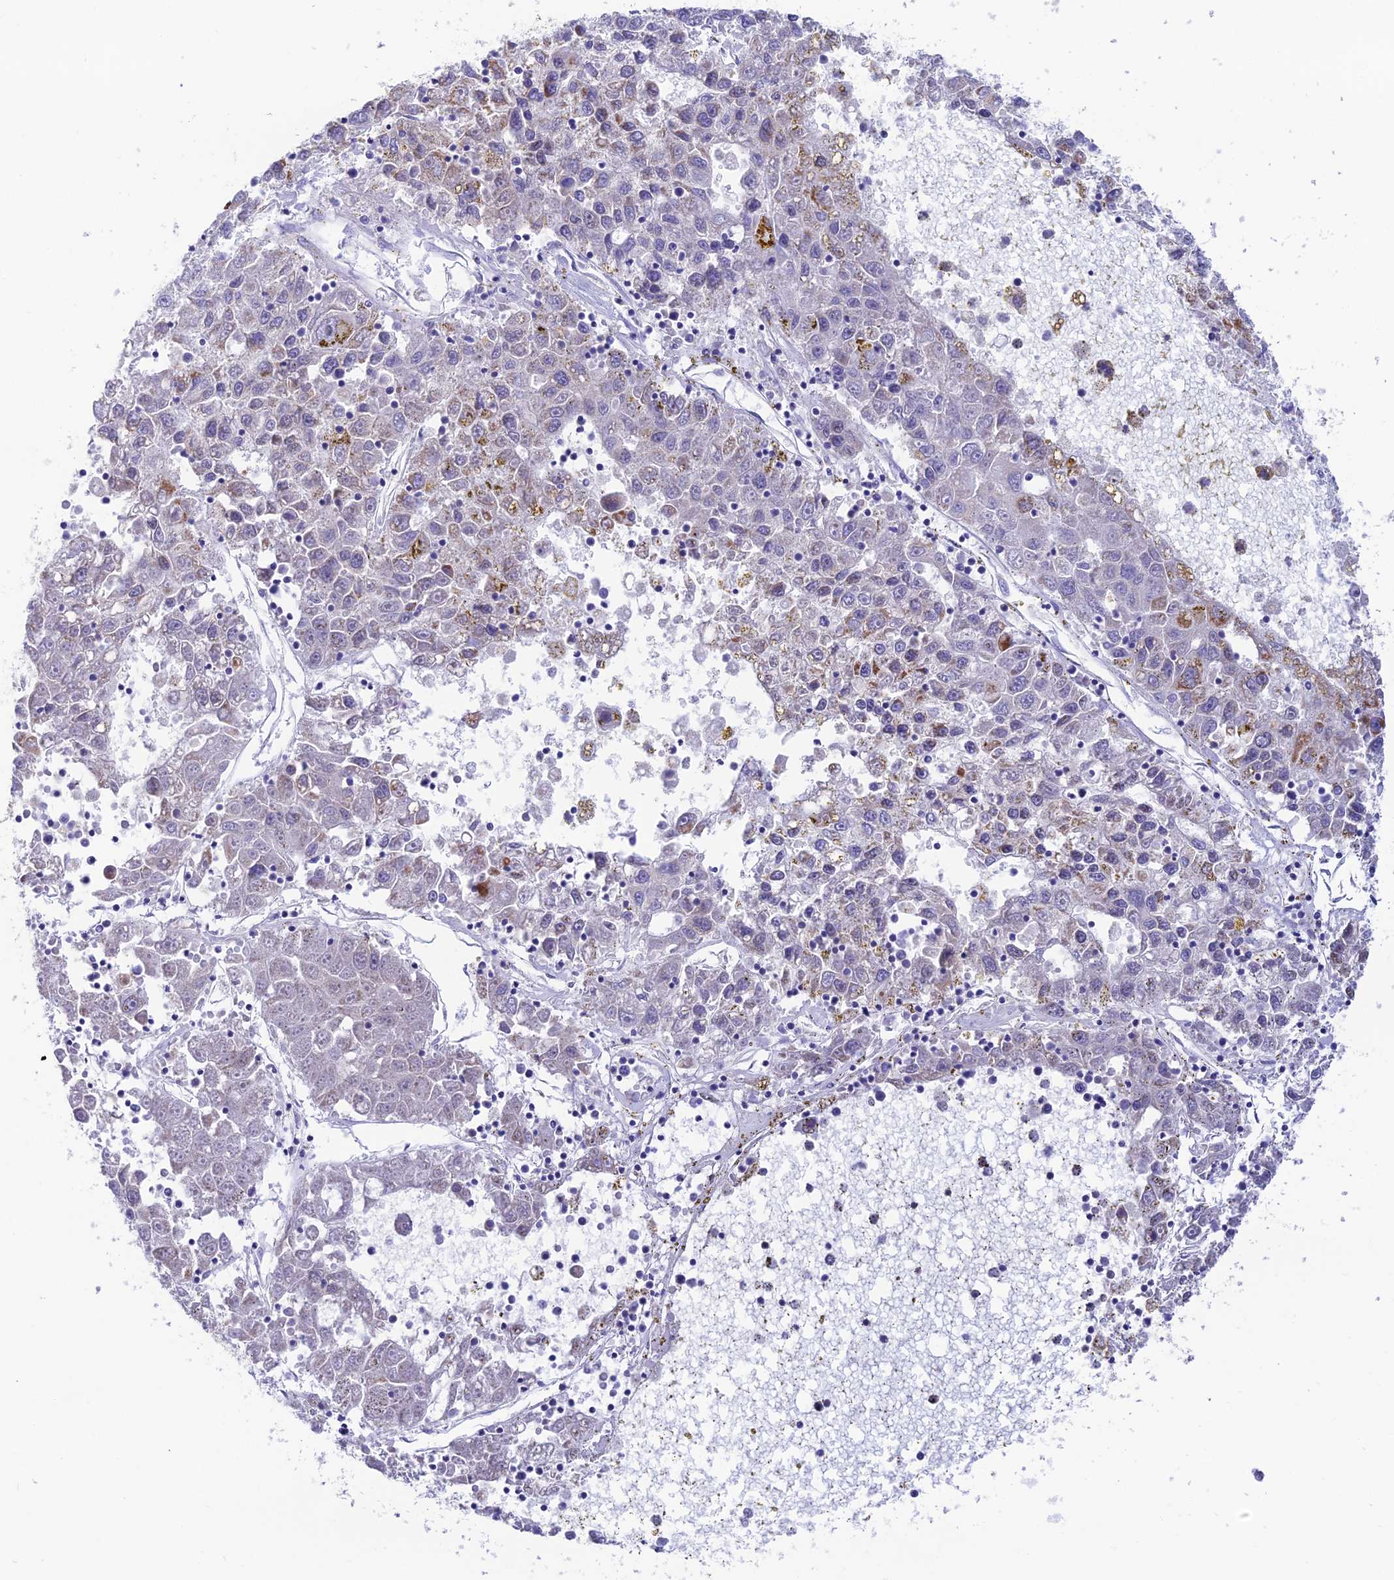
{"staining": {"intensity": "moderate", "quantity": "<25%", "location": "cytoplasmic/membranous"}, "tissue": "liver cancer", "cell_type": "Tumor cells", "image_type": "cancer", "snomed": [{"axis": "morphology", "description": "Carcinoma, Hepatocellular, NOS"}, {"axis": "topography", "description": "Liver"}], "caption": "Liver cancer (hepatocellular carcinoma) was stained to show a protein in brown. There is low levels of moderate cytoplasmic/membranous staining in approximately <25% of tumor cells.", "gene": "HSDL2", "patient": {"sex": "male", "age": 49}}